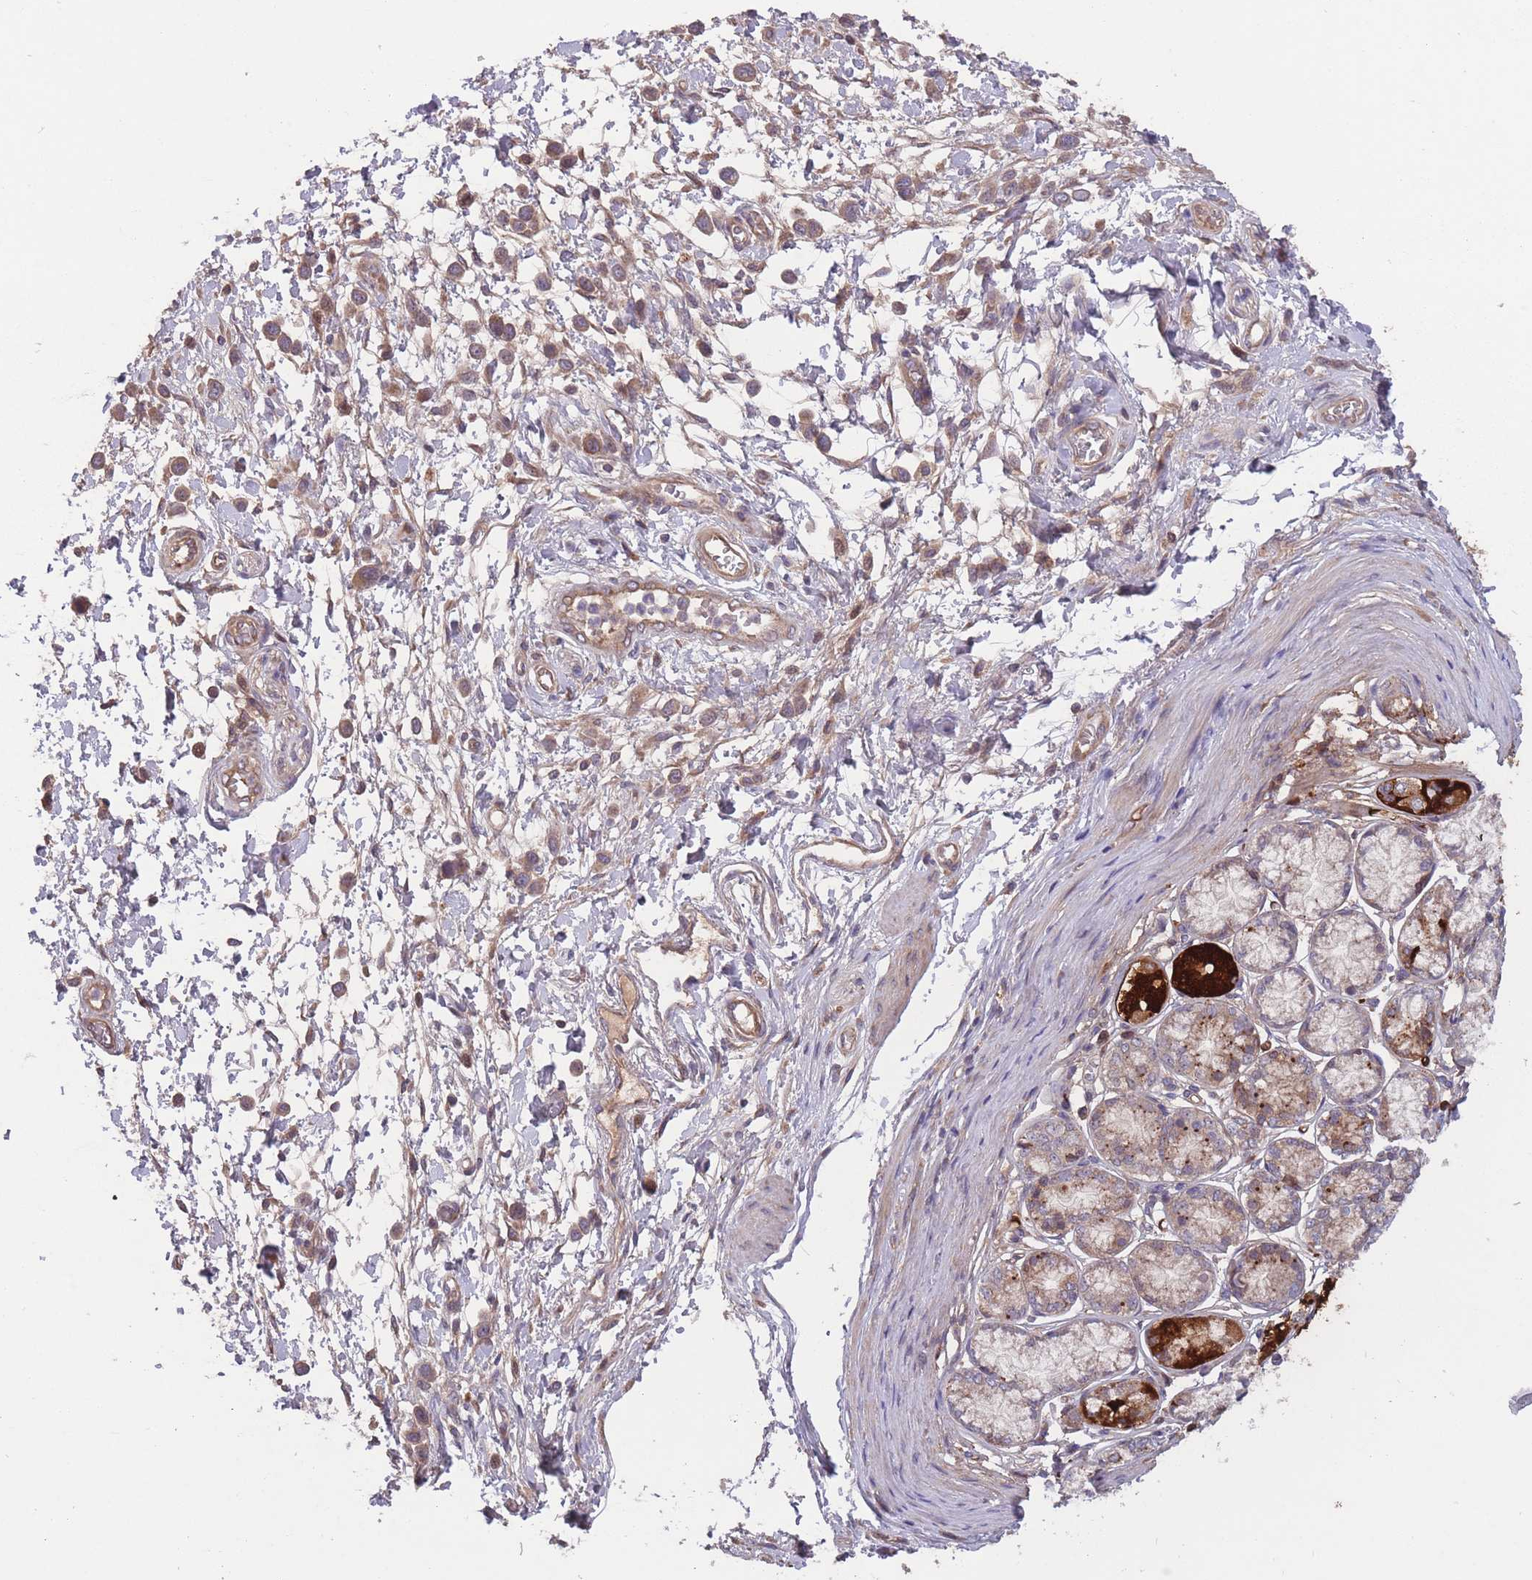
{"staining": {"intensity": "moderate", "quantity": ">75%", "location": "cytoplasmic/membranous"}, "tissue": "stomach cancer", "cell_type": "Tumor cells", "image_type": "cancer", "snomed": [{"axis": "morphology", "description": "Adenocarcinoma, NOS"}, {"axis": "topography", "description": "Stomach"}], "caption": "This image exhibits immunohistochemistry (IHC) staining of human stomach cancer (adenocarcinoma), with medium moderate cytoplasmic/membranous expression in approximately >75% of tumor cells.", "gene": "ITPKC", "patient": {"sex": "female", "age": 65}}